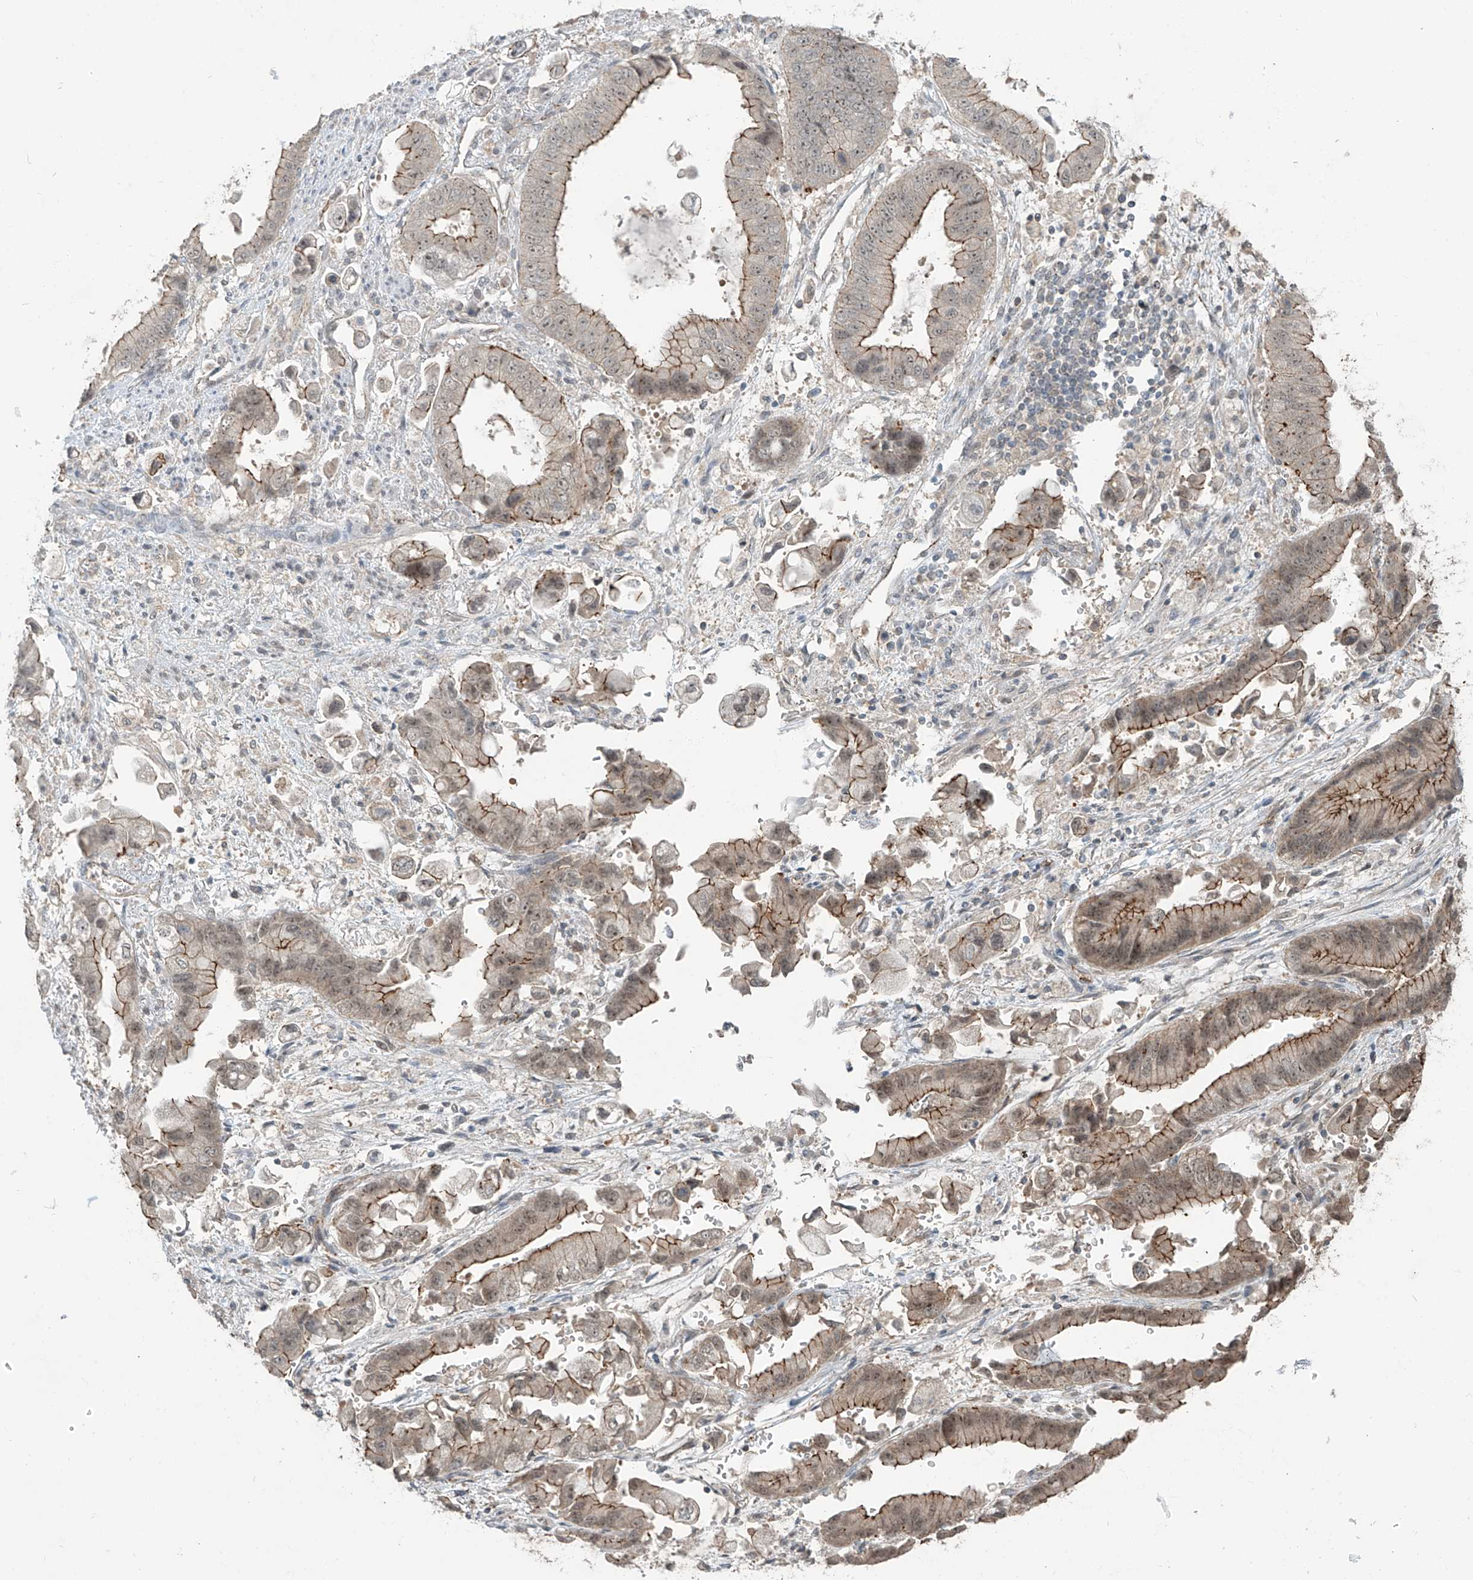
{"staining": {"intensity": "moderate", "quantity": ">75%", "location": "cytoplasmic/membranous"}, "tissue": "stomach cancer", "cell_type": "Tumor cells", "image_type": "cancer", "snomed": [{"axis": "morphology", "description": "Adenocarcinoma, NOS"}, {"axis": "topography", "description": "Stomach"}], "caption": "This micrograph displays IHC staining of stomach cancer (adenocarcinoma), with medium moderate cytoplasmic/membranous positivity in approximately >75% of tumor cells.", "gene": "ZNF16", "patient": {"sex": "male", "age": 62}}